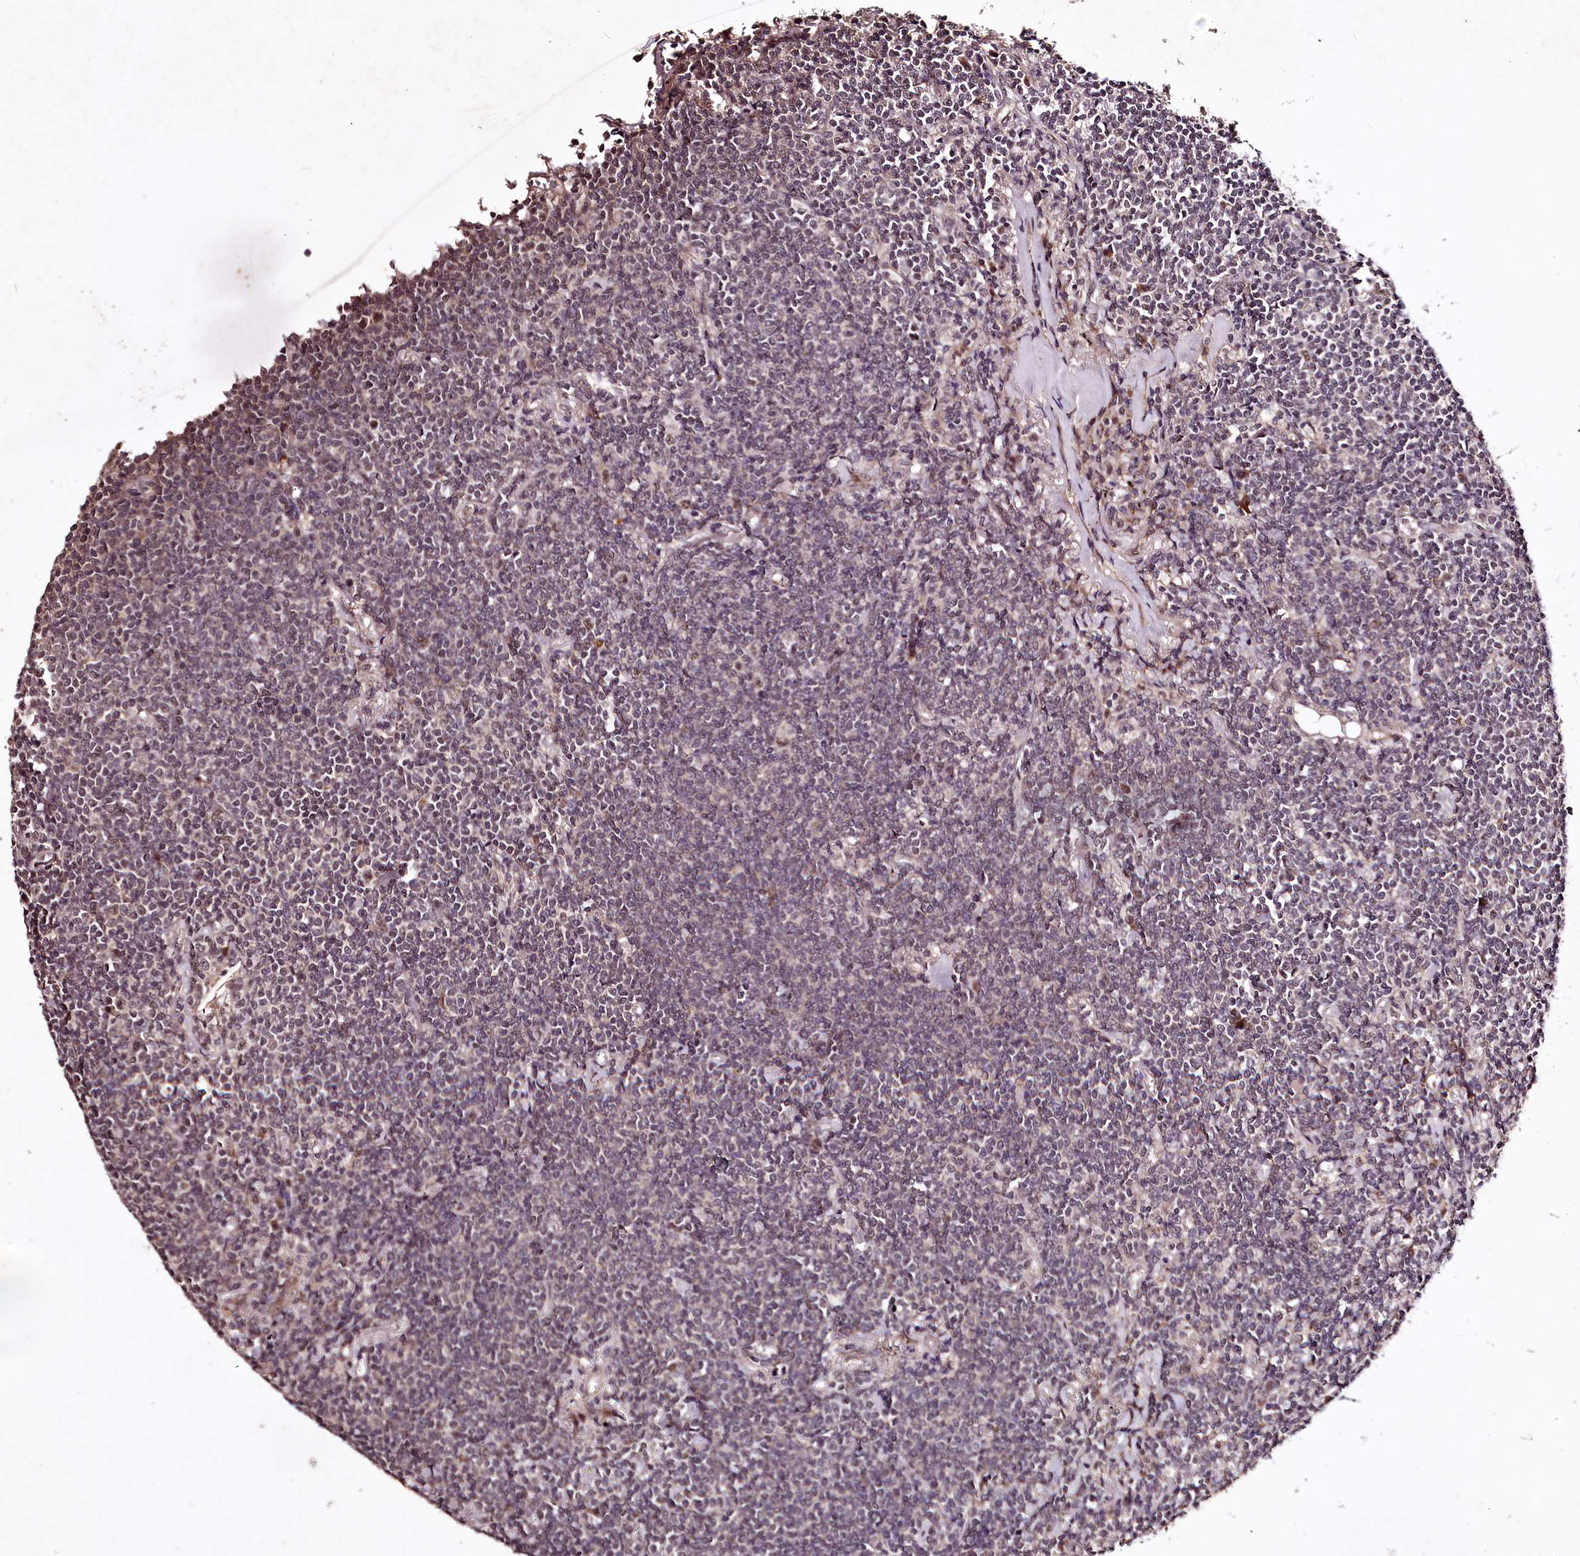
{"staining": {"intensity": "negative", "quantity": "none", "location": "none"}, "tissue": "lymphoma", "cell_type": "Tumor cells", "image_type": "cancer", "snomed": [{"axis": "morphology", "description": "Malignant lymphoma, non-Hodgkin's type, Low grade"}, {"axis": "topography", "description": "Lung"}], "caption": "Tumor cells show no significant expression in lymphoma.", "gene": "MAML3", "patient": {"sex": "female", "age": 71}}